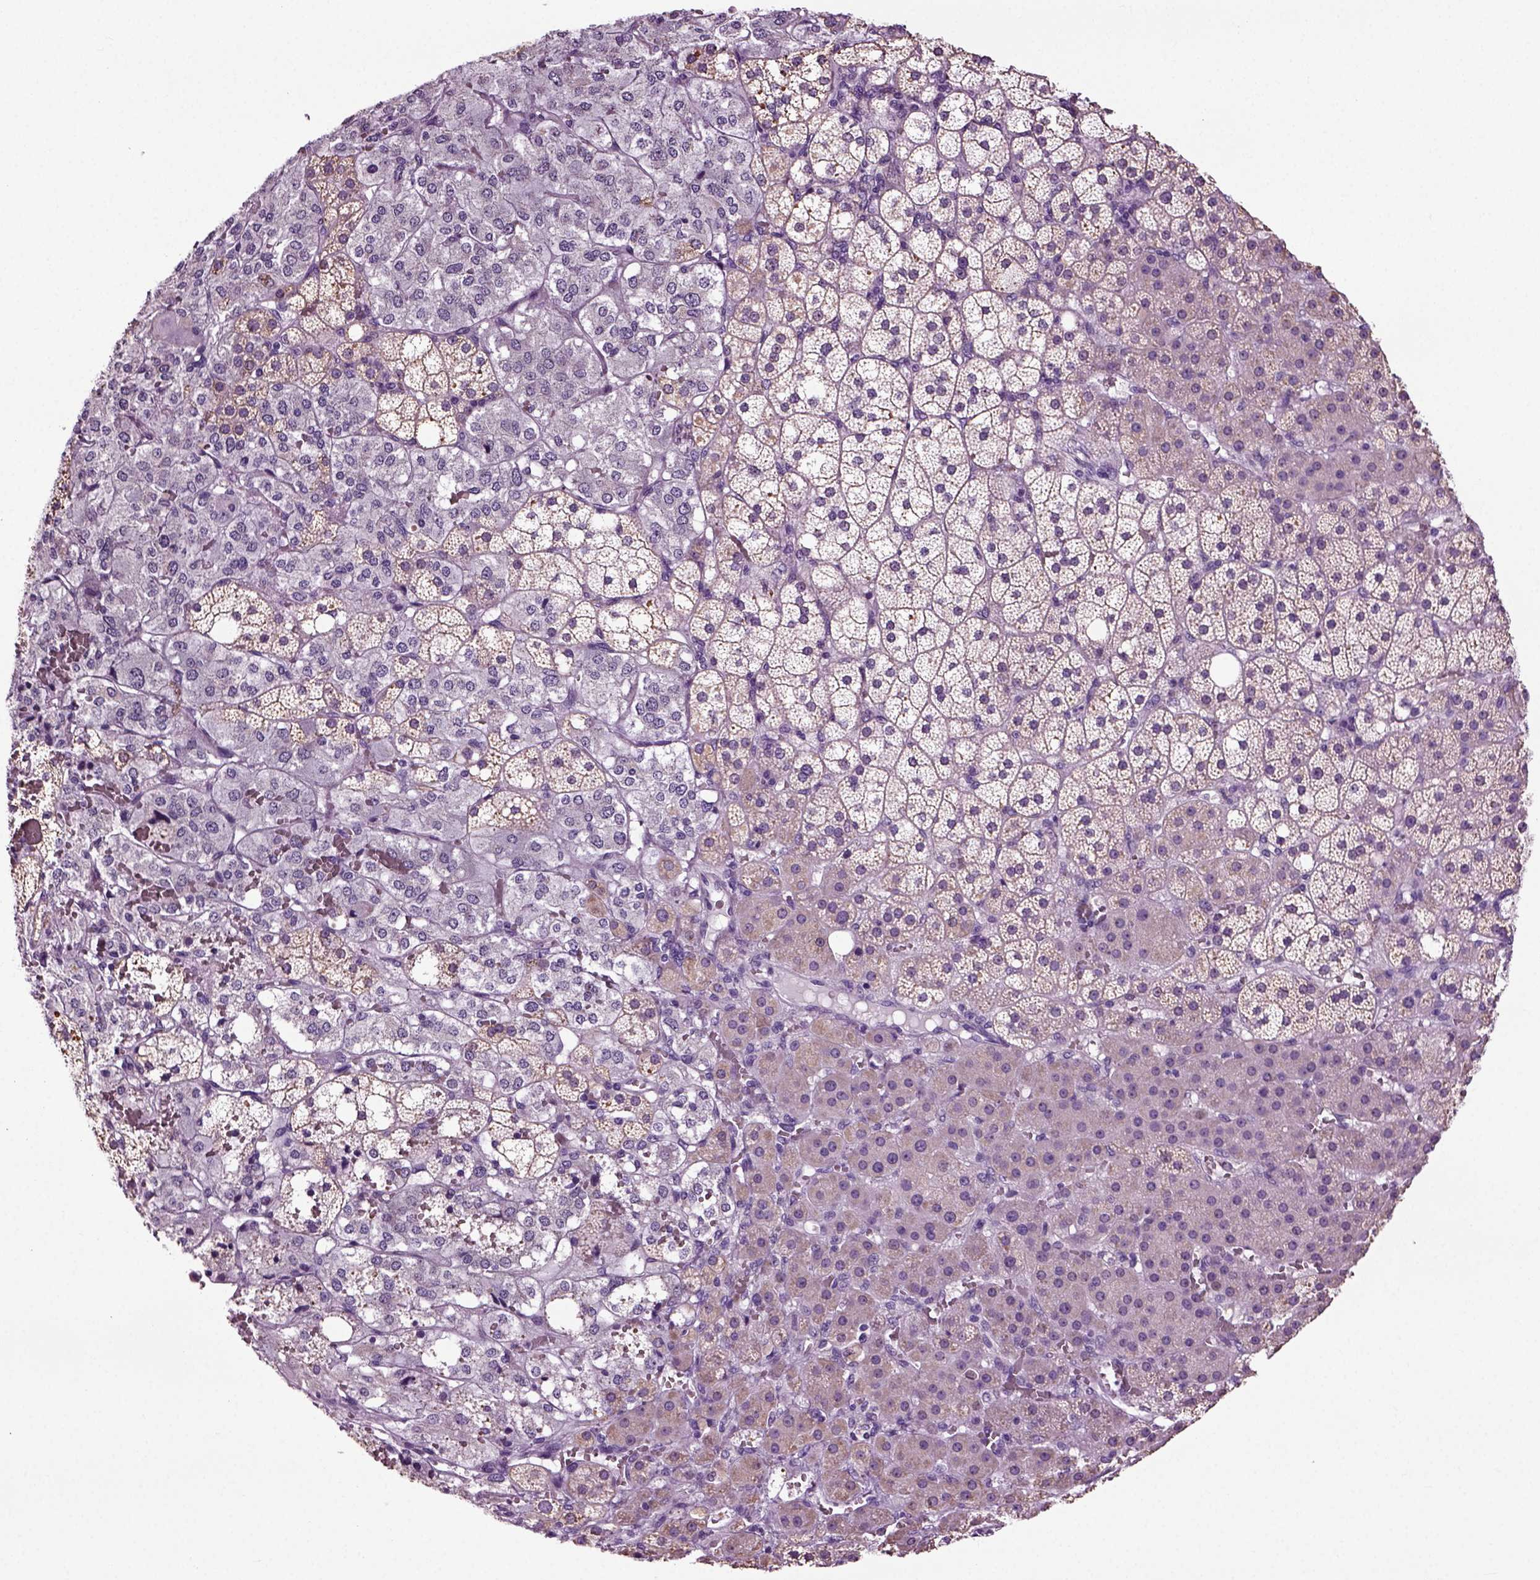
{"staining": {"intensity": "weak", "quantity": "25%-75%", "location": "cytoplasmic/membranous"}, "tissue": "adrenal gland", "cell_type": "Glandular cells", "image_type": "normal", "snomed": [{"axis": "morphology", "description": "Normal tissue, NOS"}, {"axis": "topography", "description": "Adrenal gland"}], "caption": "A brown stain shows weak cytoplasmic/membranous positivity of a protein in glandular cells of unremarkable adrenal gland. (DAB (3,3'-diaminobenzidine) = brown stain, brightfield microscopy at high magnification).", "gene": "DNAH10", "patient": {"sex": "male", "age": 53}}